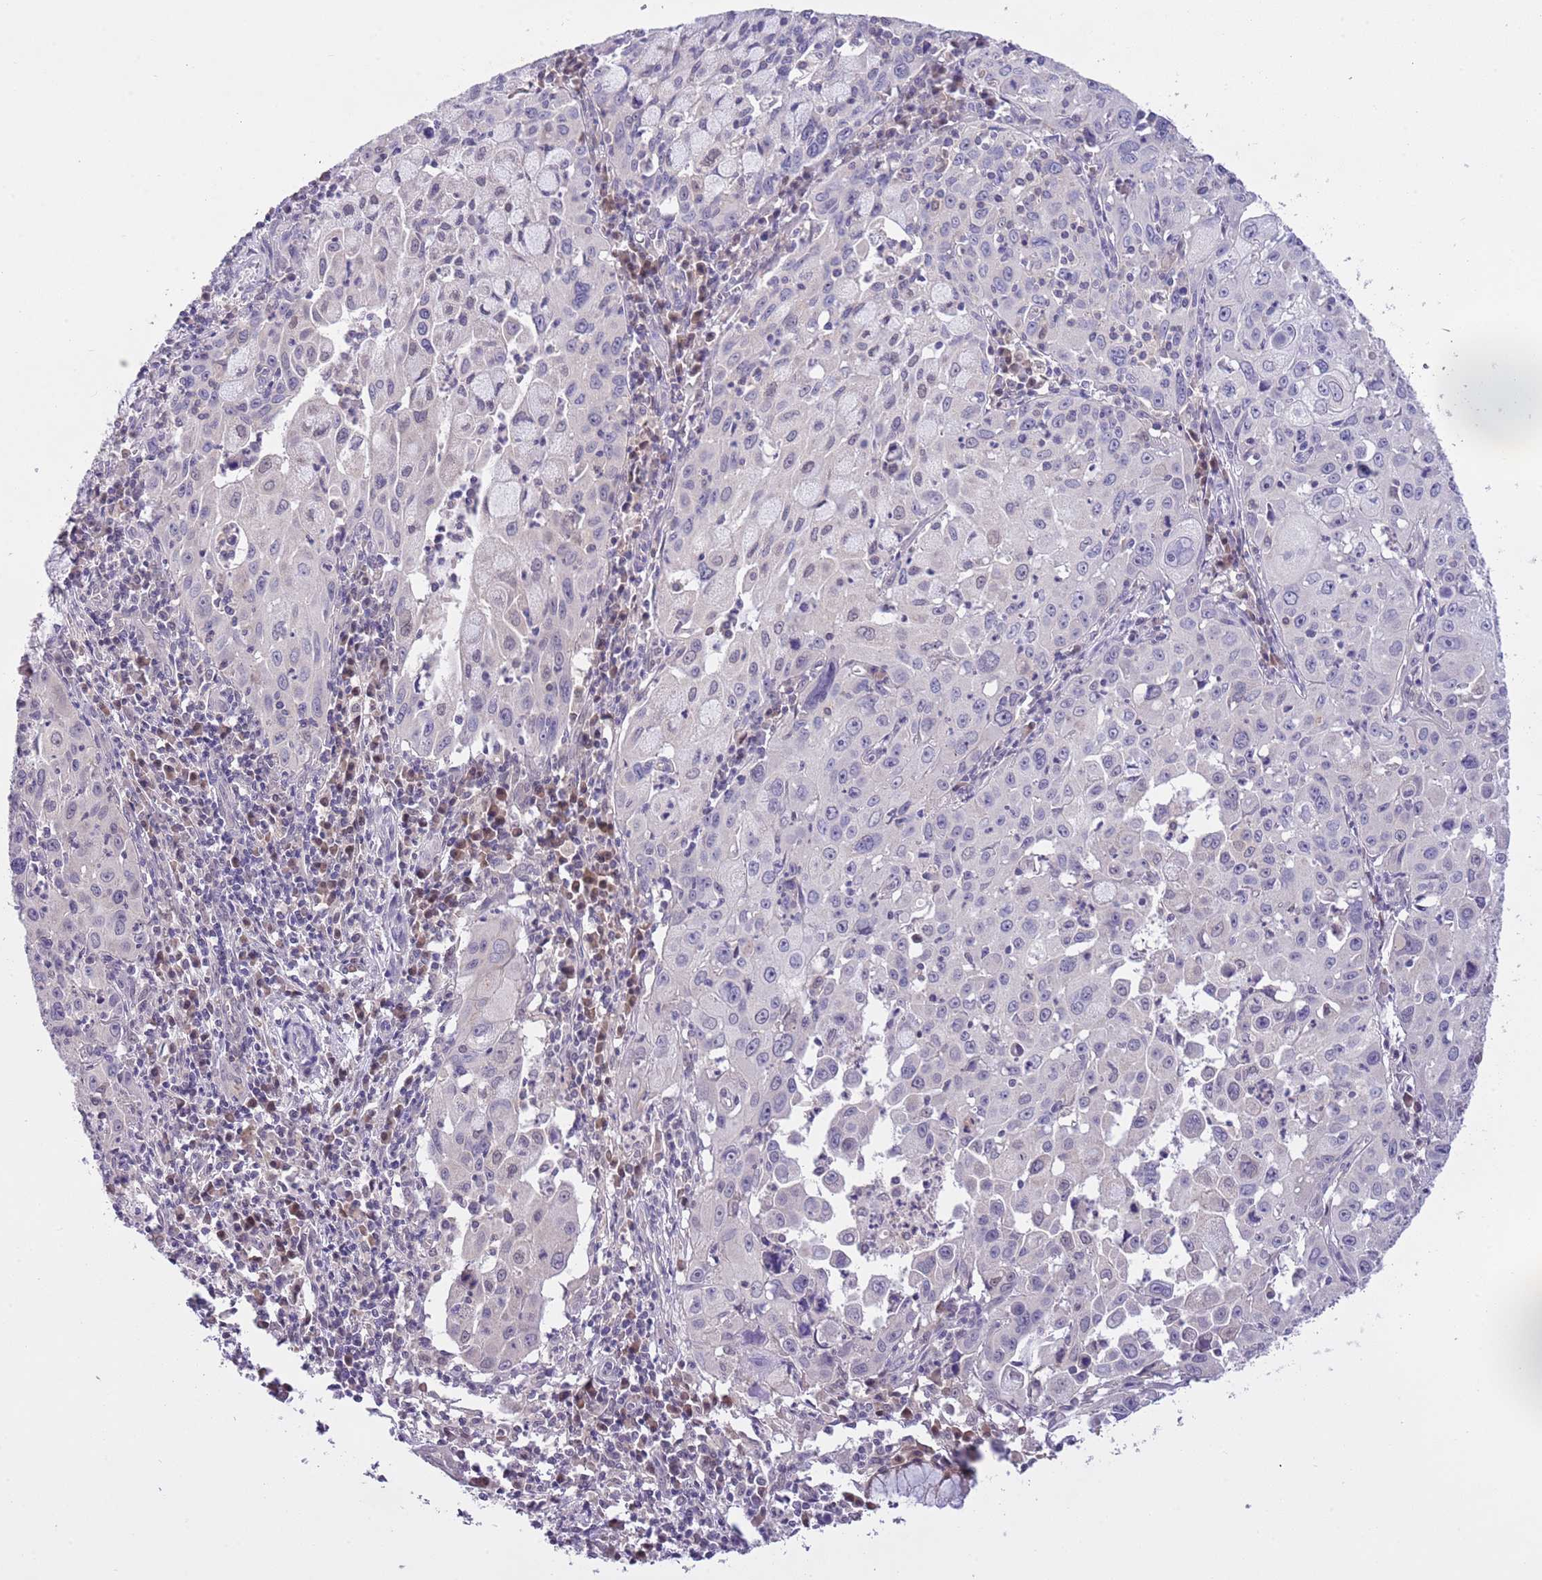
{"staining": {"intensity": "negative", "quantity": "none", "location": "none"}, "tissue": "cervical cancer", "cell_type": "Tumor cells", "image_type": "cancer", "snomed": [{"axis": "morphology", "description": "Squamous cell carcinoma, NOS"}, {"axis": "topography", "description": "Cervix"}], "caption": "This is an IHC photomicrograph of cervical cancer (squamous cell carcinoma). There is no staining in tumor cells.", "gene": "GALK2", "patient": {"sex": "female", "age": 42}}